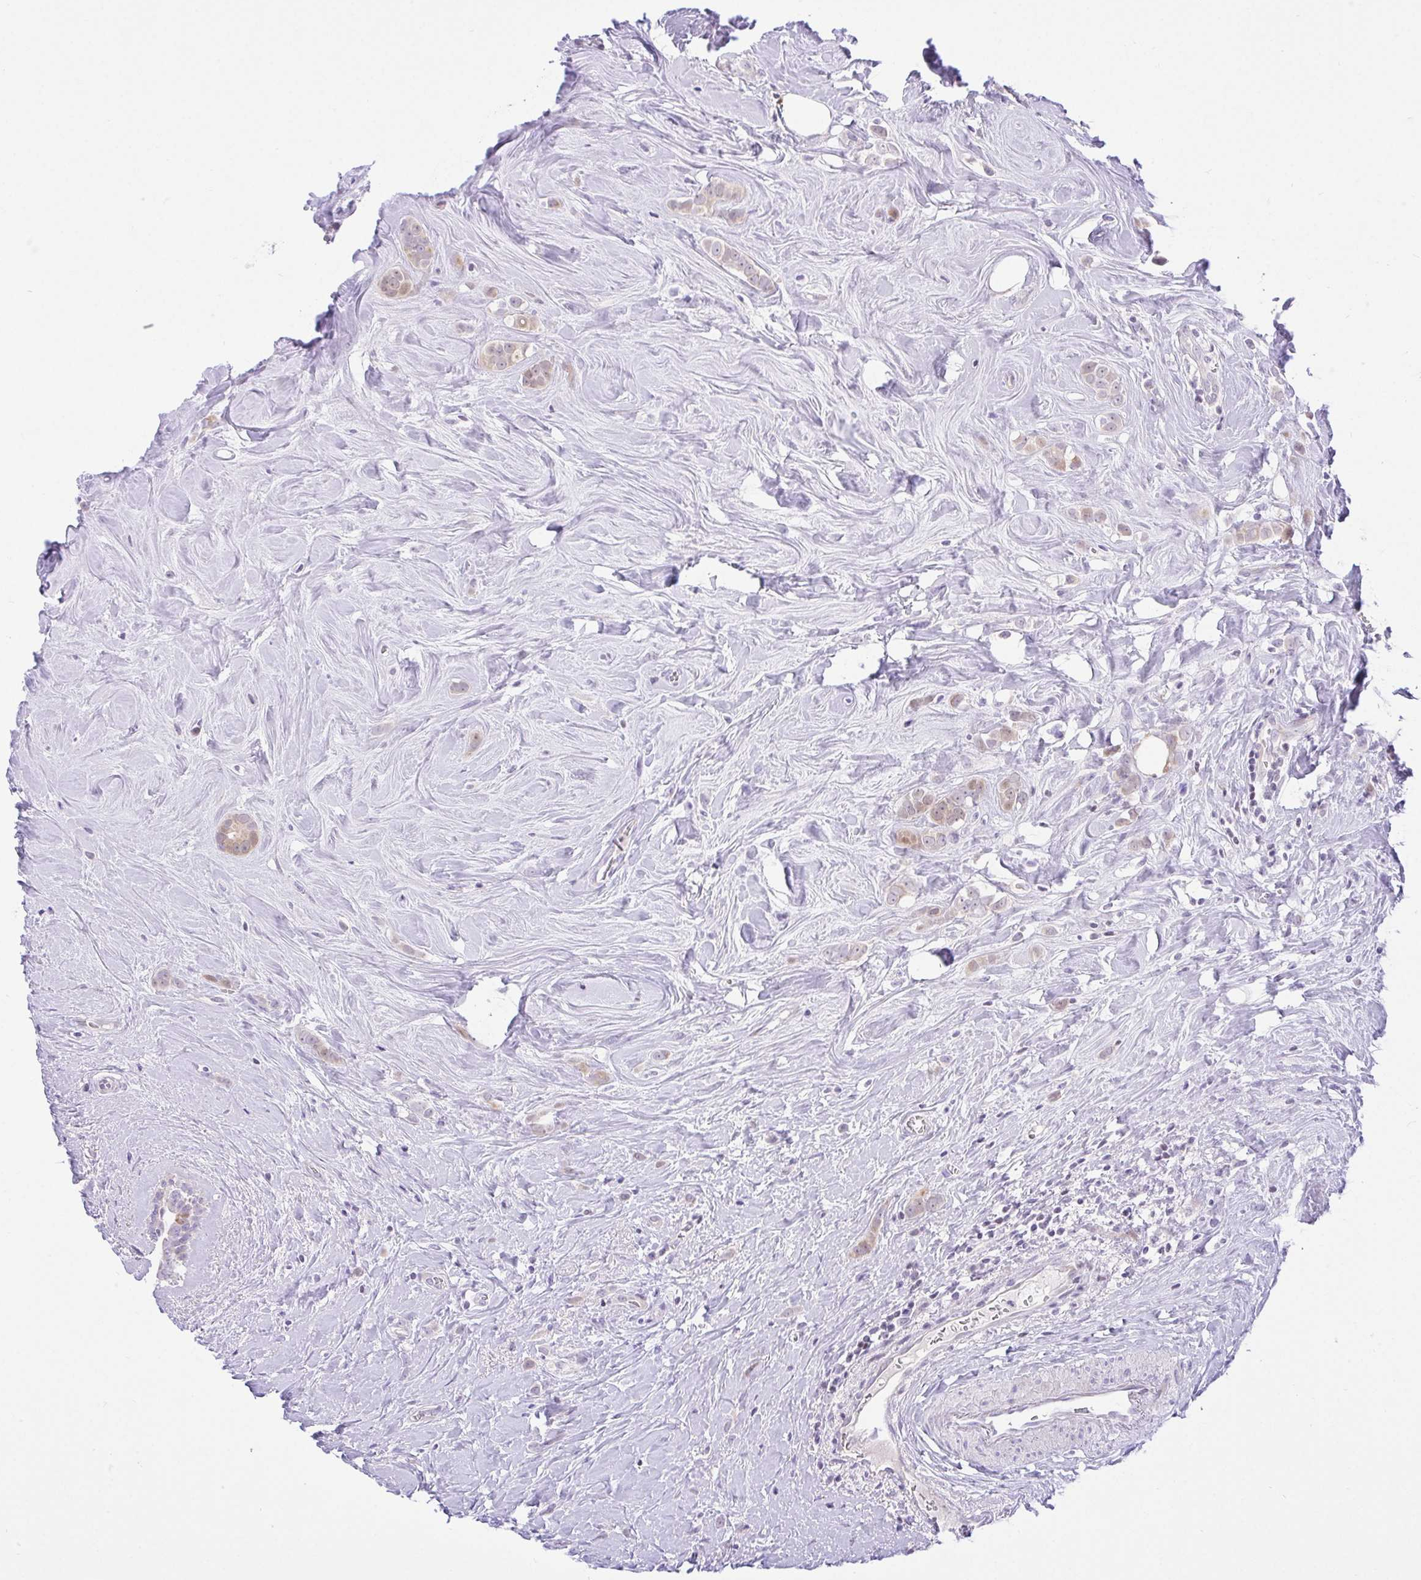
{"staining": {"intensity": "weak", "quantity": ">75%", "location": "cytoplasmic/membranous"}, "tissue": "breast cancer", "cell_type": "Tumor cells", "image_type": "cancer", "snomed": [{"axis": "morphology", "description": "Duct carcinoma"}, {"axis": "topography", "description": "Breast"}], "caption": "This photomicrograph reveals immunohistochemistry staining of breast infiltrating ductal carcinoma, with low weak cytoplasmic/membranous positivity in approximately >75% of tumor cells.", "gene": "ZNF101", "patient": {"sex": "female", "age": 80}}